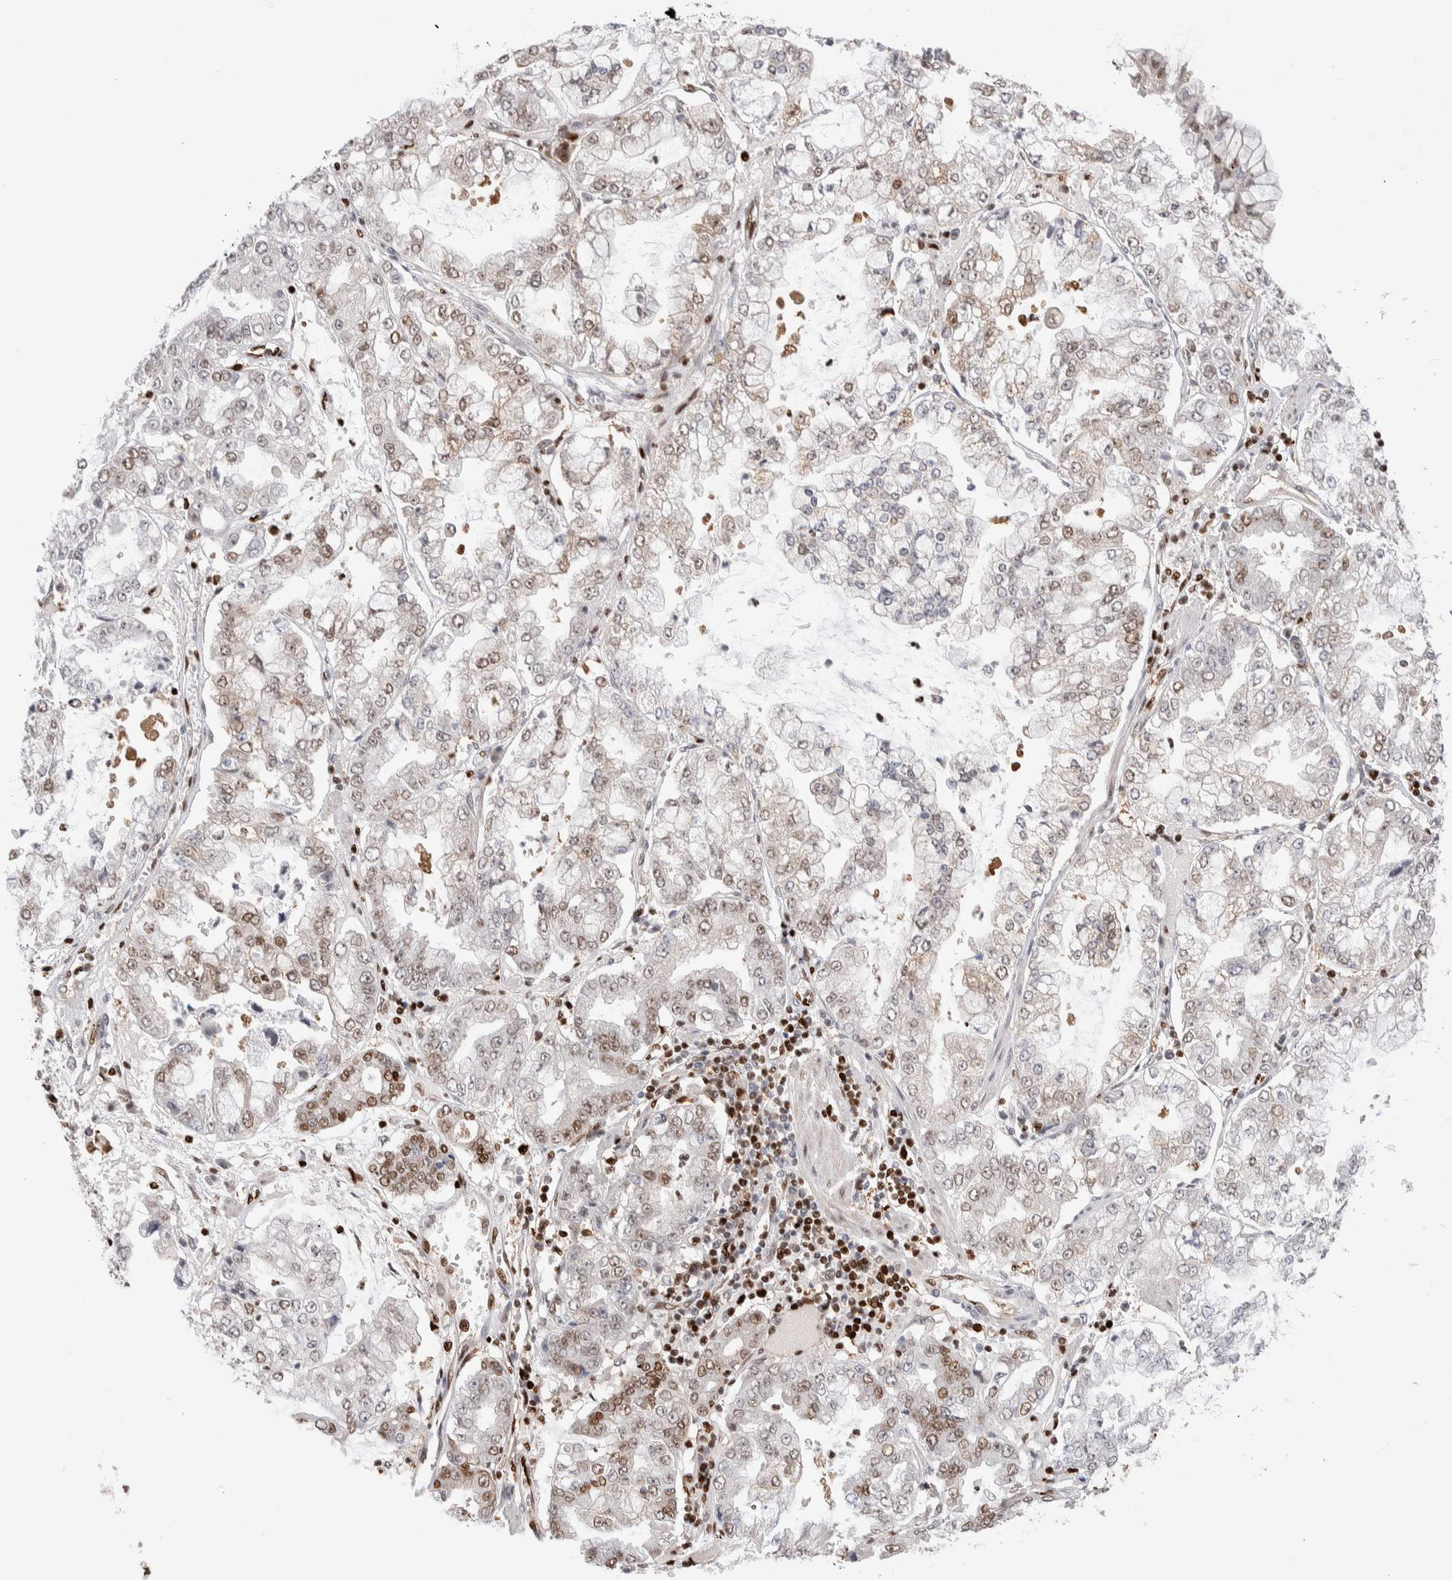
{"staining": {"intensity": "moderate", "quantity": "<25%", "location": "nuclear"}, "tissue": "stomach cancer", "cell_type": "Tumor cells", "image_type": "cancer", "snomed": [{"axis": "morphology", "description": "Adenocarcinoma, NOS"}, {"axis": "topography", "description": "Stomach"}], "caption": "Stomach adenocarcinoma stained with immunohistochemistry (IHC) reveals moderate nuclear expression in about <25% of tumor cells.", "gene": "RNASEK-C17orf49", "patient": {"sex": "male", "age": 76}}